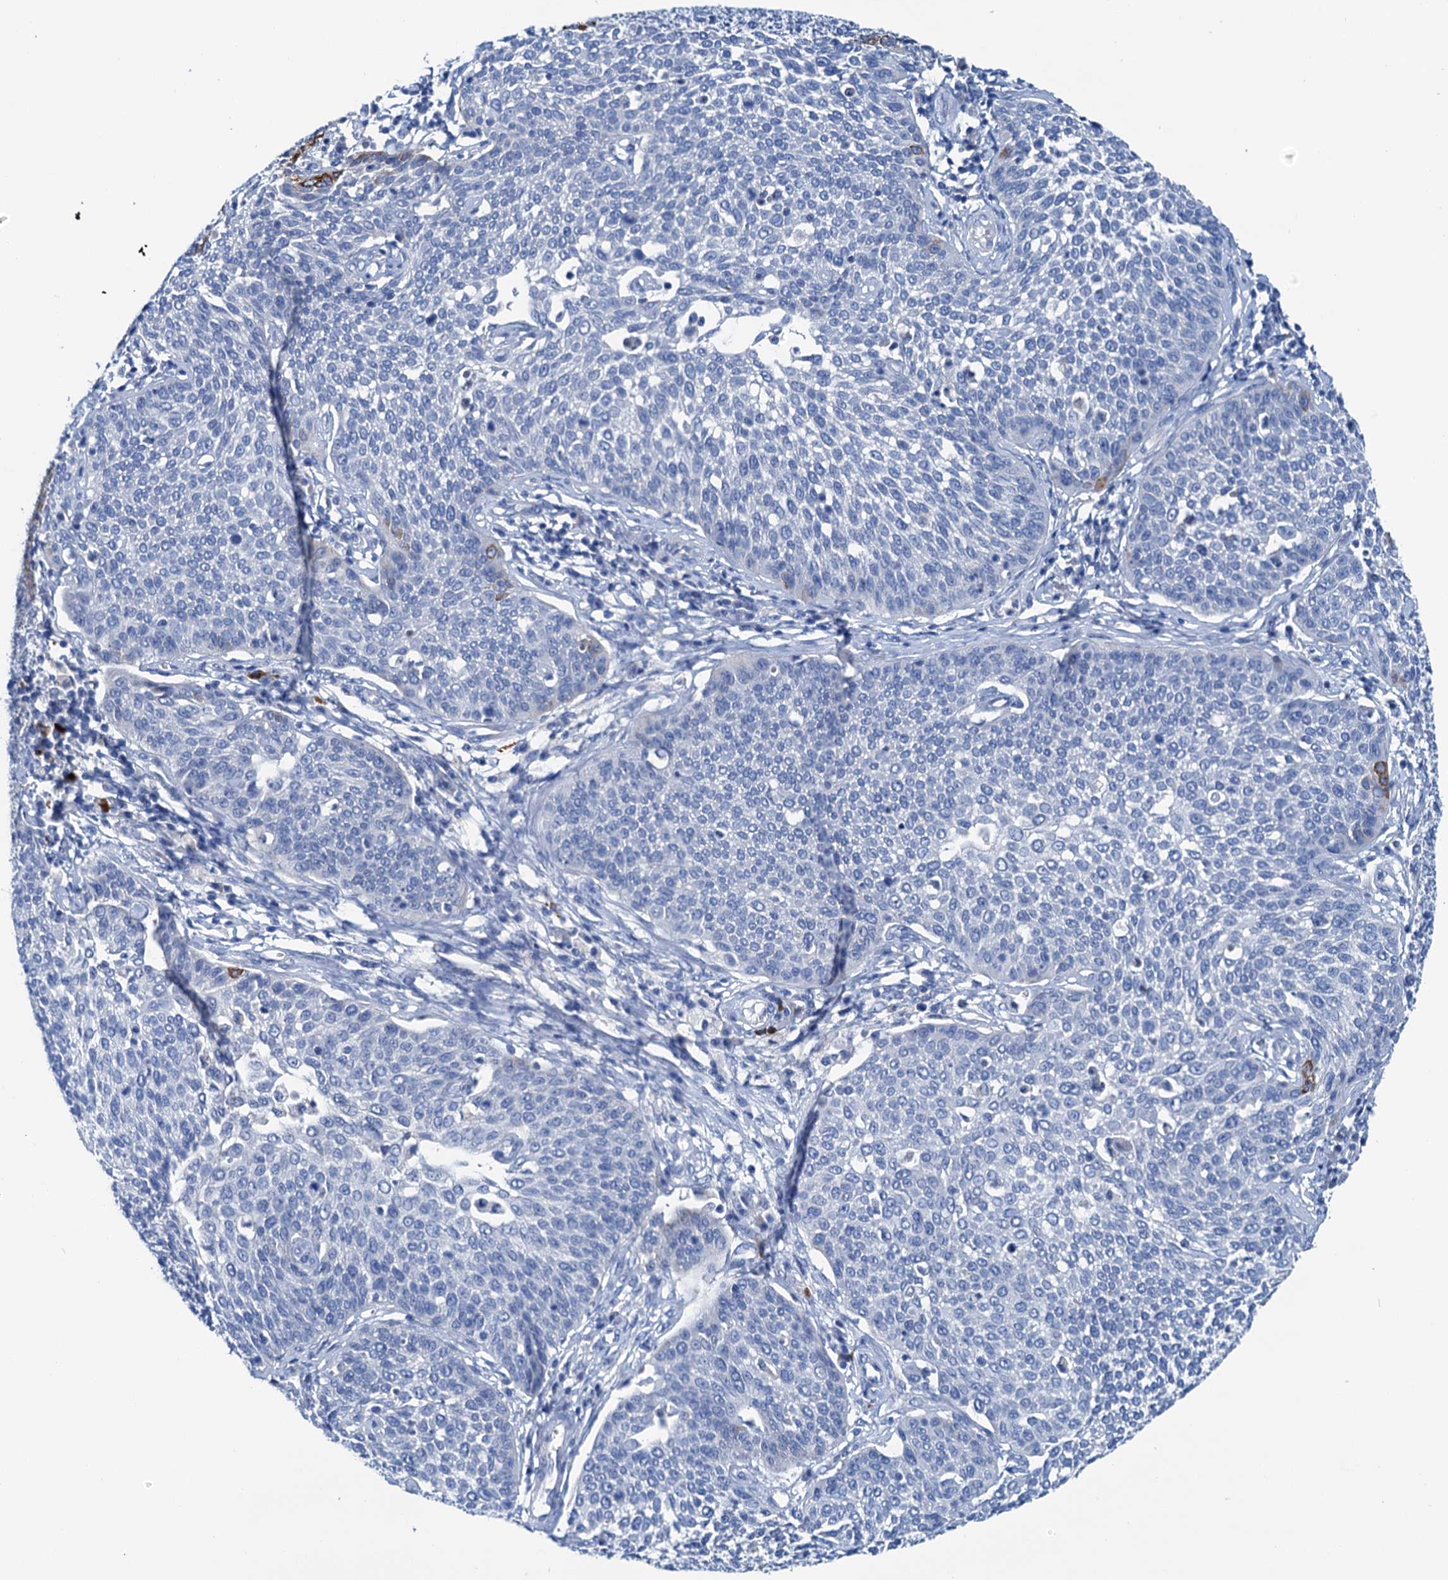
{"staining": {"intensity": "negative", "quantity": "none", "location": "none"}, "tissue": "cervical cancer", "cell_type": "Tumor cells", "image_type": "cancer", "snomed": [{"axis": "morphology", "description": "Squamous cell carcinoma, NOS"}, {"axis": "topography", "description": "Cervix"}], "caption": "There is no significant staining in tumor cells of cervical cancer. The staining was performed using DAB to visualize the protein expression in brown, while the nuclei were stained in blue with hematoxylin (Magnification: 20x).", "gene": "KNDC1", "patient": {"sex": "female", "age": 34}}